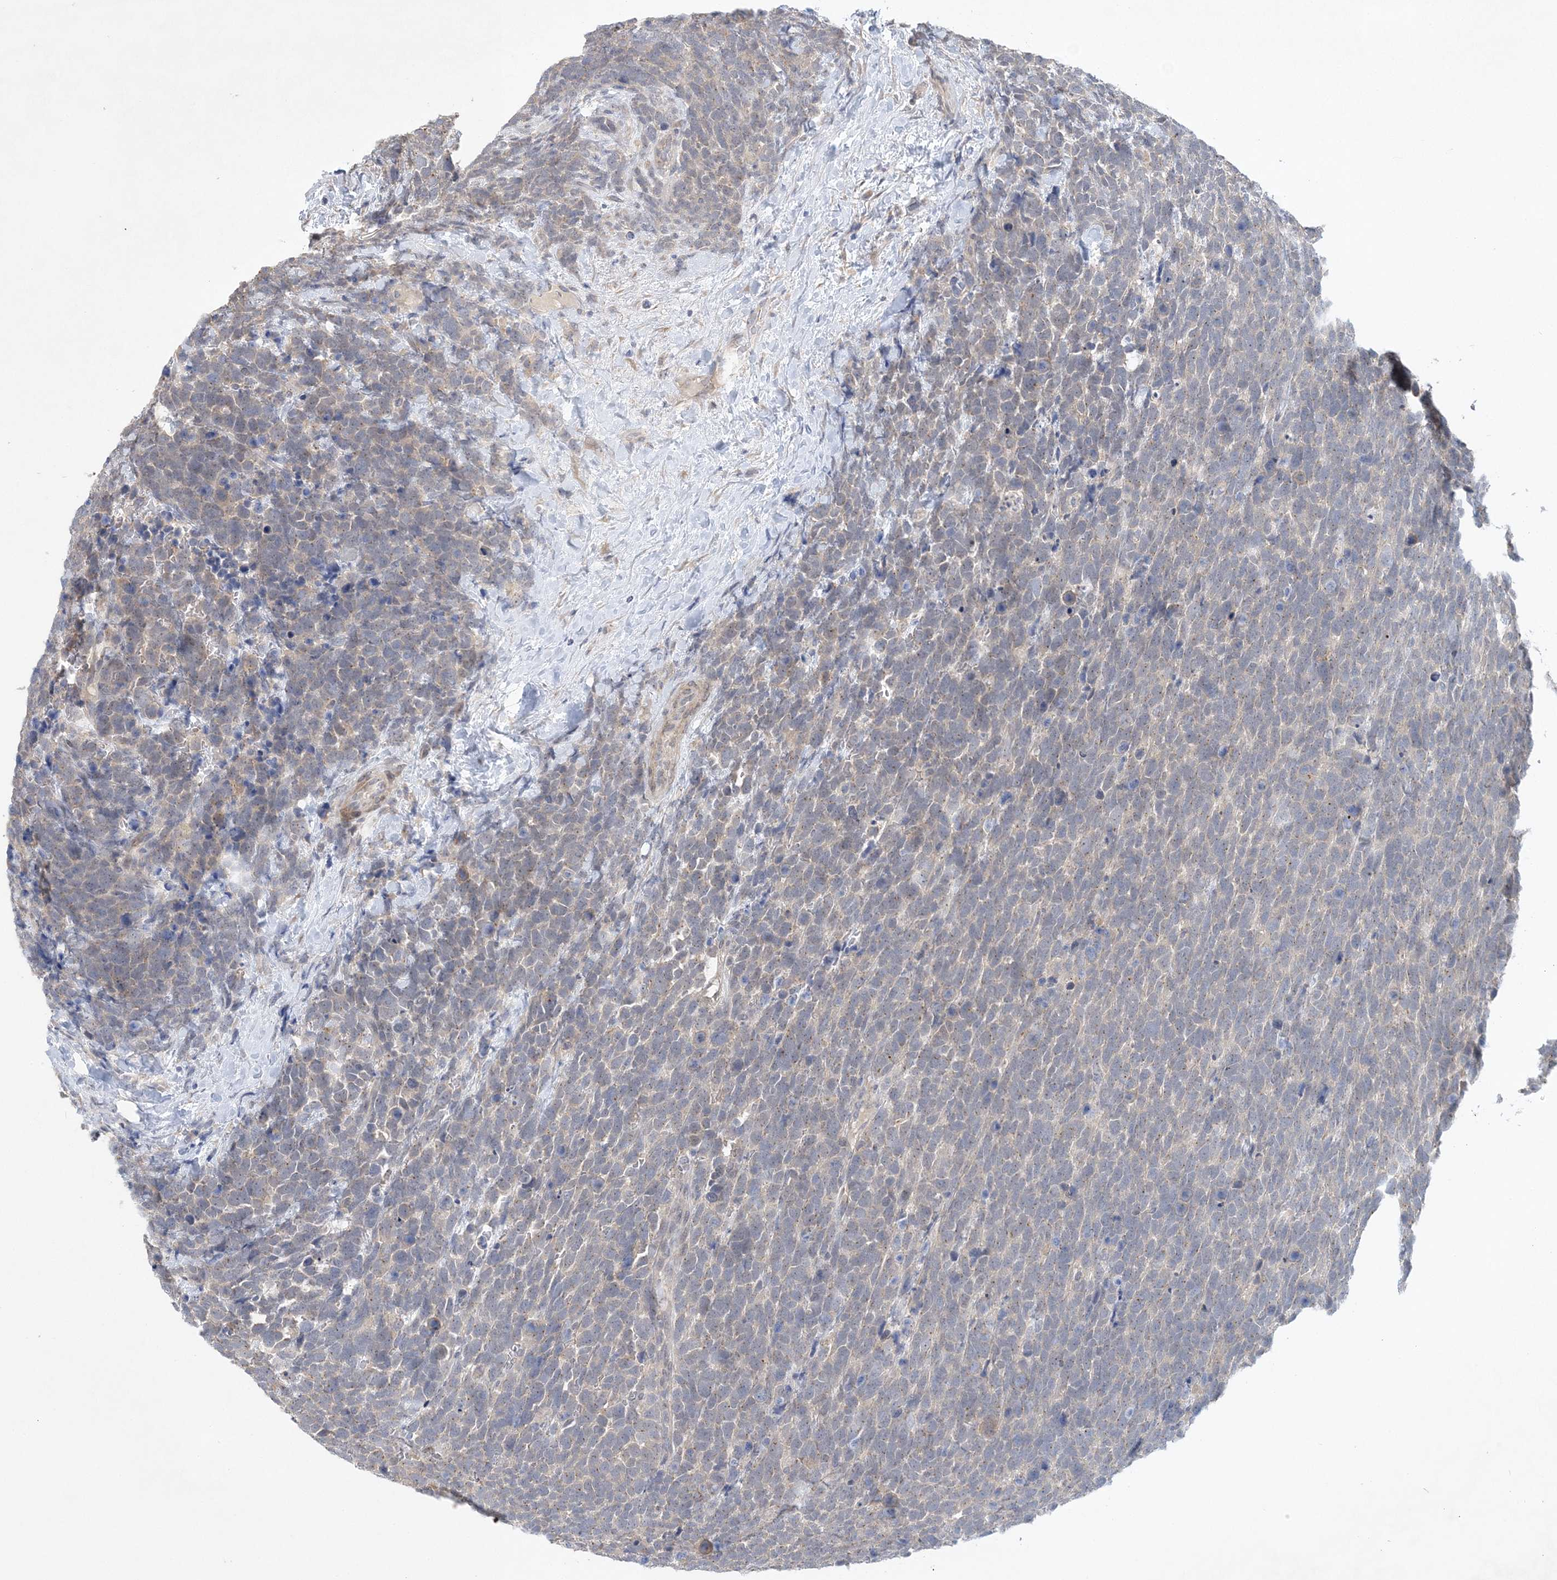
{"staining": {"intensity": "weak", "quantity": "<25%", "location": "cytoplasmic/membranous"}, "tissue": "urothelial cancer", "cell_type": "Tumor cells", "image_type": "cancer", "snomed": [{"axis": "morphology", "description": "Urothelial carcinoma, High grade"}, {"axis": "topography", "description": "Urinary bladder"}], "caption": "This is an IHC histopathology image of human urothelial cancer. There is no staining in tumor cells.", "gene": "ANKRD35", "patient": {"sex": "female", "age": 82}}